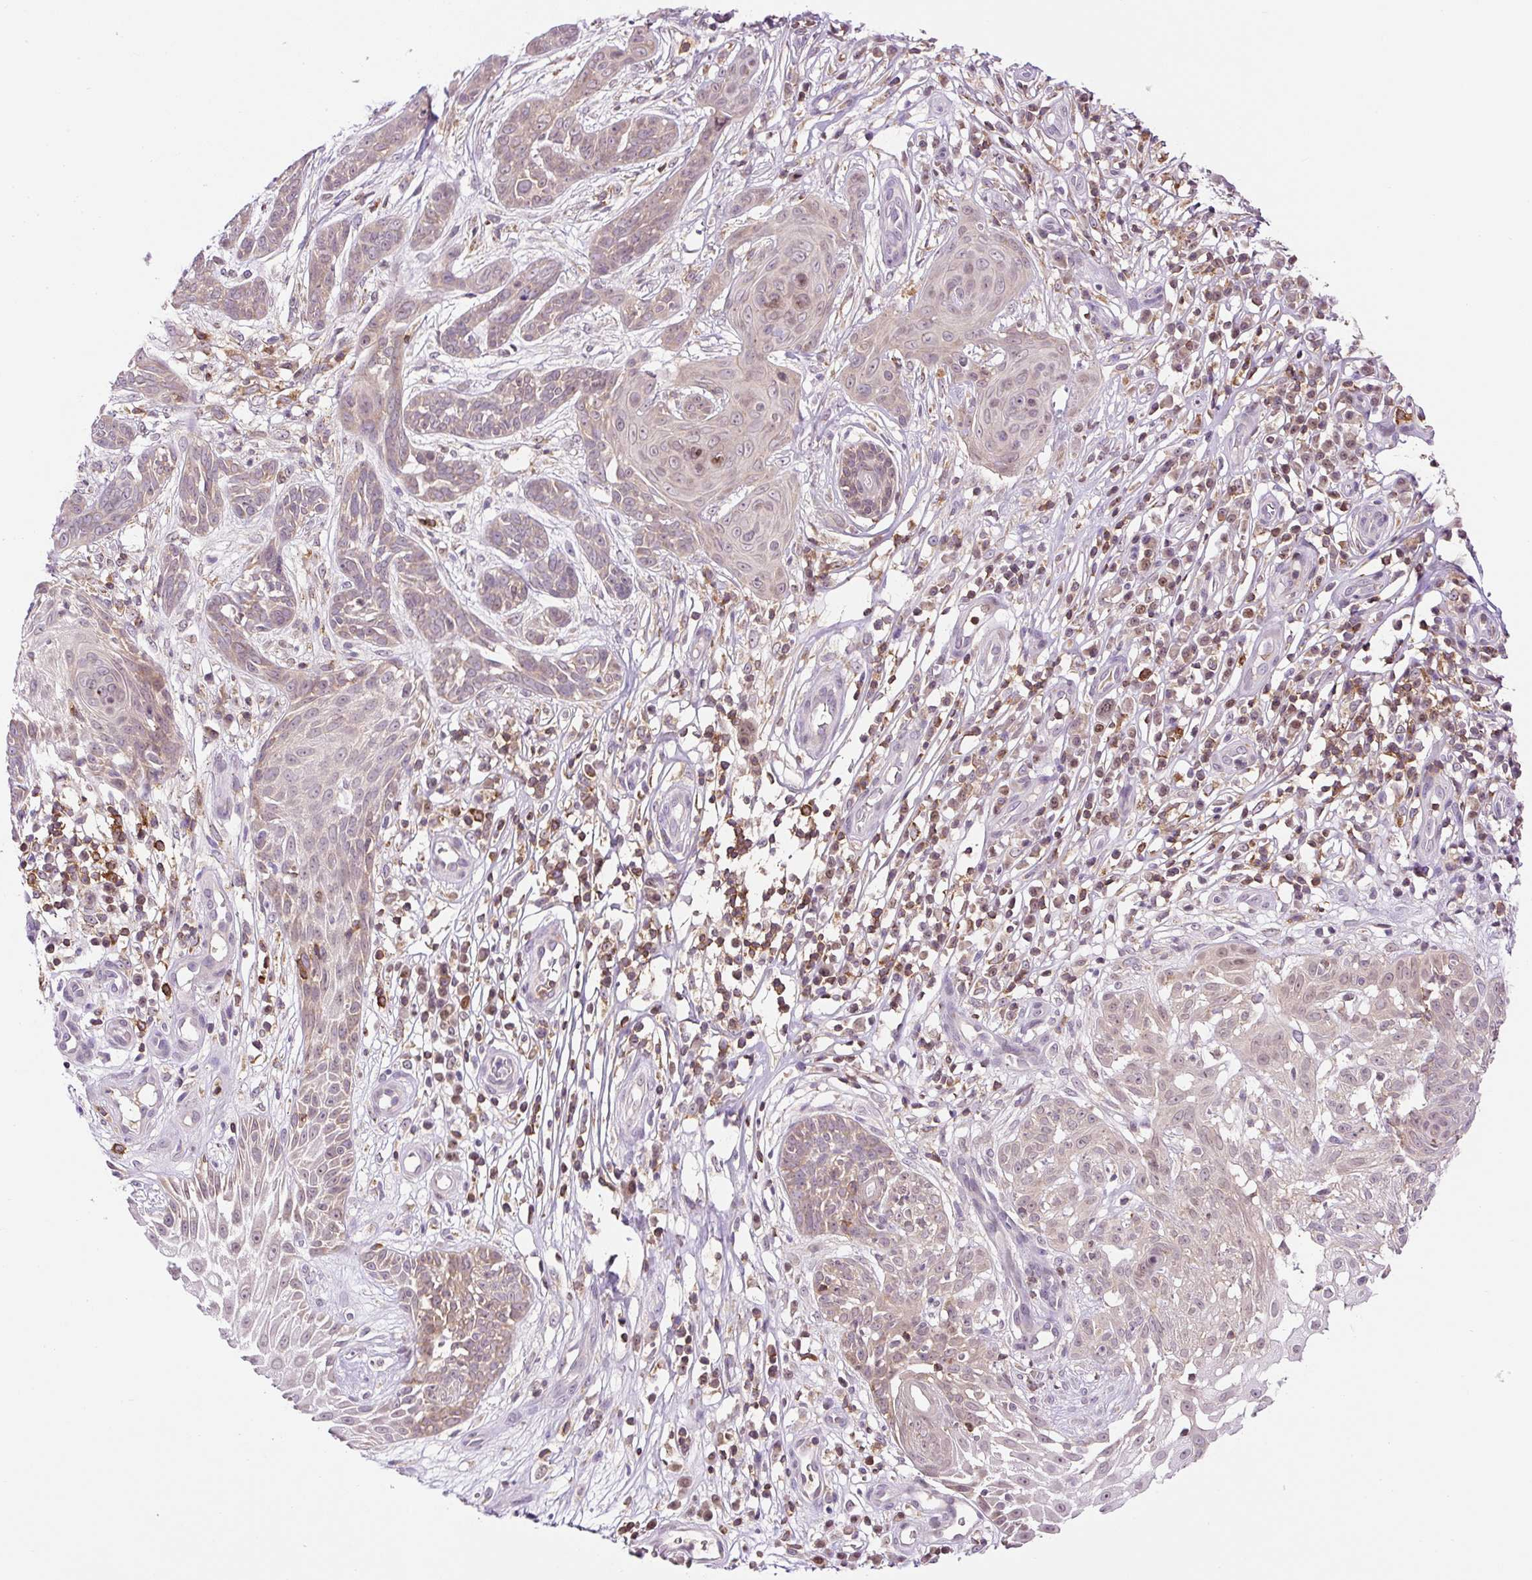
{"staining": {"intensity": "weak", "quantity": ">75%", "location": "cytoplasmic/membranous,nuclear"}, "tissue": "skin cancer", "cell_type": "Tumor cells", "image_type": "cancer", "snomed": [{"axis": "morphology", "description": "Basal cell carcinoma"}, {"axis": "topography", "description": "Skin"}, {"axis": "topography", "description": "Skin, foot"}], "caption": "Immunohistochemical staining of skin basal cell carcinoma demonstrates low levels of weak cytoplasmic/membranous and nuclear protein positivity in about >75% of tumor cells. (Stains: DAB (3,3'-diaminobenzidine) in brown, nuclei in blue, Microscopy: brightfield microscopy at high magnification).", "gene": "CARD11", "patient": {"sex": "female", "age": 86}}